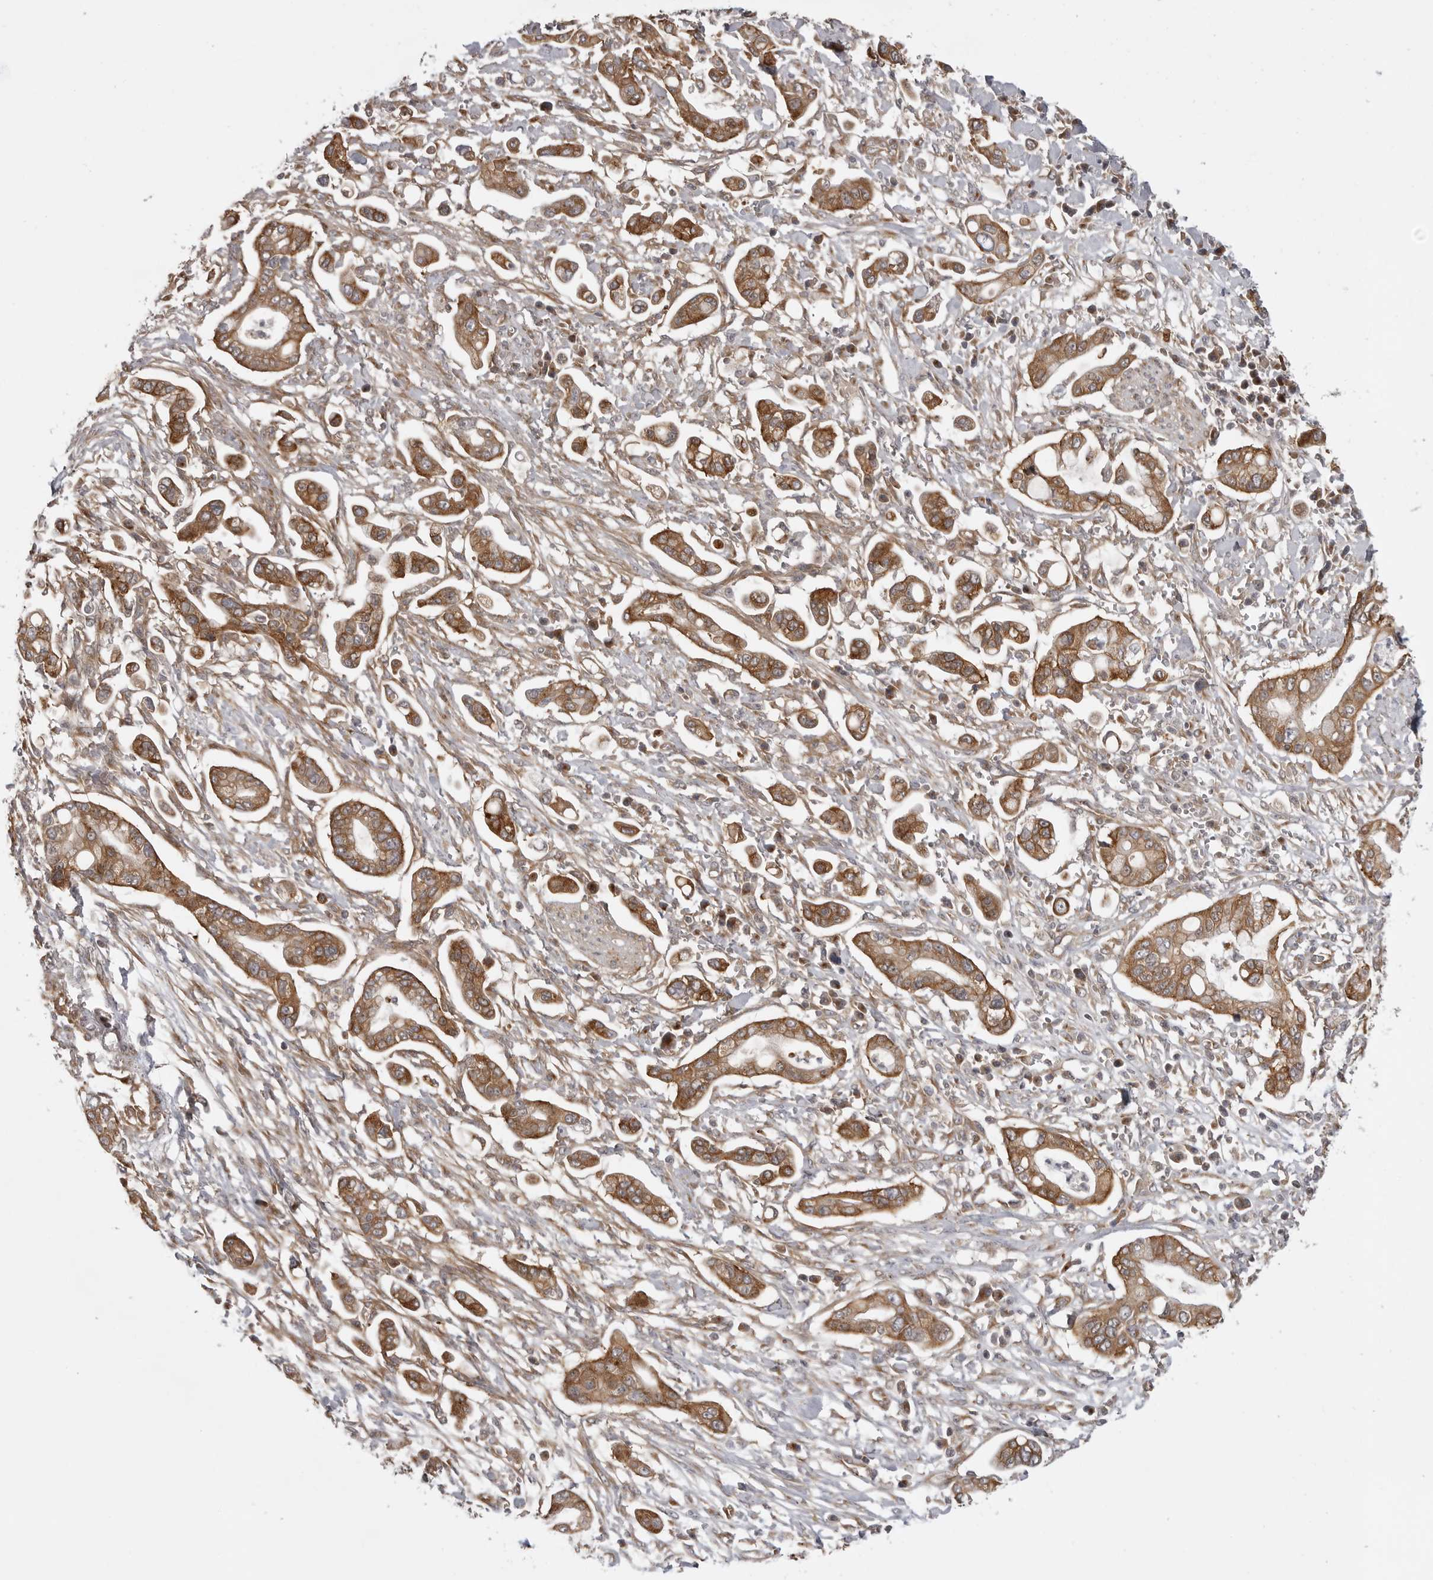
{"staining": {"intensity": "moderate", "quantity": ">75%", "location": "cytoplasmic/membranous"}, "tissue": "pancreatic cancer", "cell_type": "Tumor cells", "image_type": "cancer", "snomed": [{"axis": "morphology", "description": "Adenocarcinoma, NOS"}, {"axis": "topography", "description": "Pancreas"}], "caption": "Immunohistochemistry micrograph of pancreatic adenocarcinoma stained for a protein (brown), which displays medium levels of moderate cytoplasmic/membranous expression in approximately >75% of tumor cells.", "gene": "LRRC45", "patient": {"sex": "male", "age": 68}}